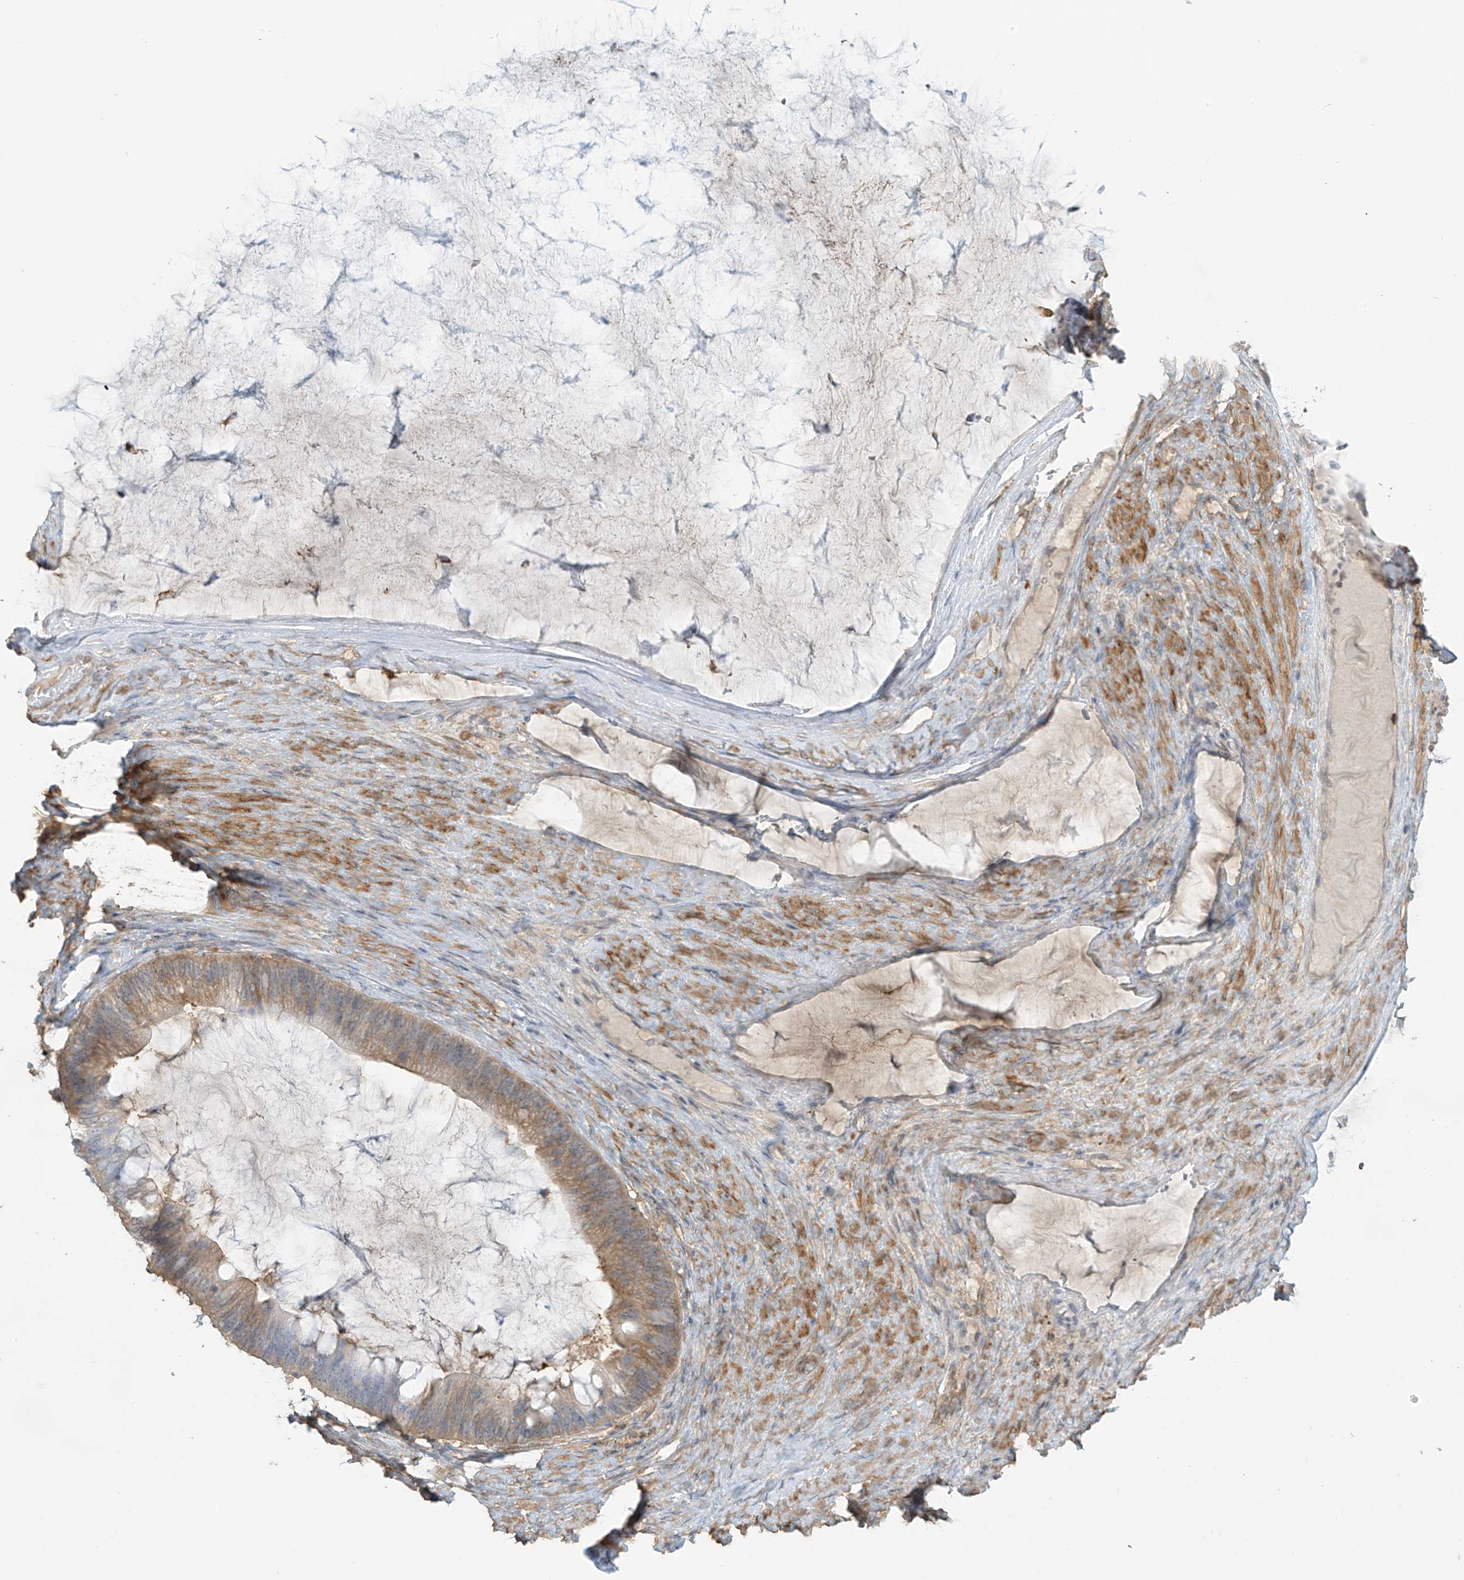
{"staining": {"intensity": "moderate", "quantity": ">75%", "location": "cytoplasmic/membranous"}, "tissue": "ovarian cancer", "cell_type": "Tumor cells", "image_type": "cancer", "snomed": [{"axis": "morphology", "description": "Cystadenocarcinoma, mucinous, NOS"}, {"axis": "topography", "description": "Ovary"}], "caption": "An image of ovarian mucinous cystadenocarcinoma stained for a protein exhibits moderate cytoplasmic/membranous brown staining in tumor cells.", "gene": "TAGAP", "patient": {"sex": "female", "age": 61}}